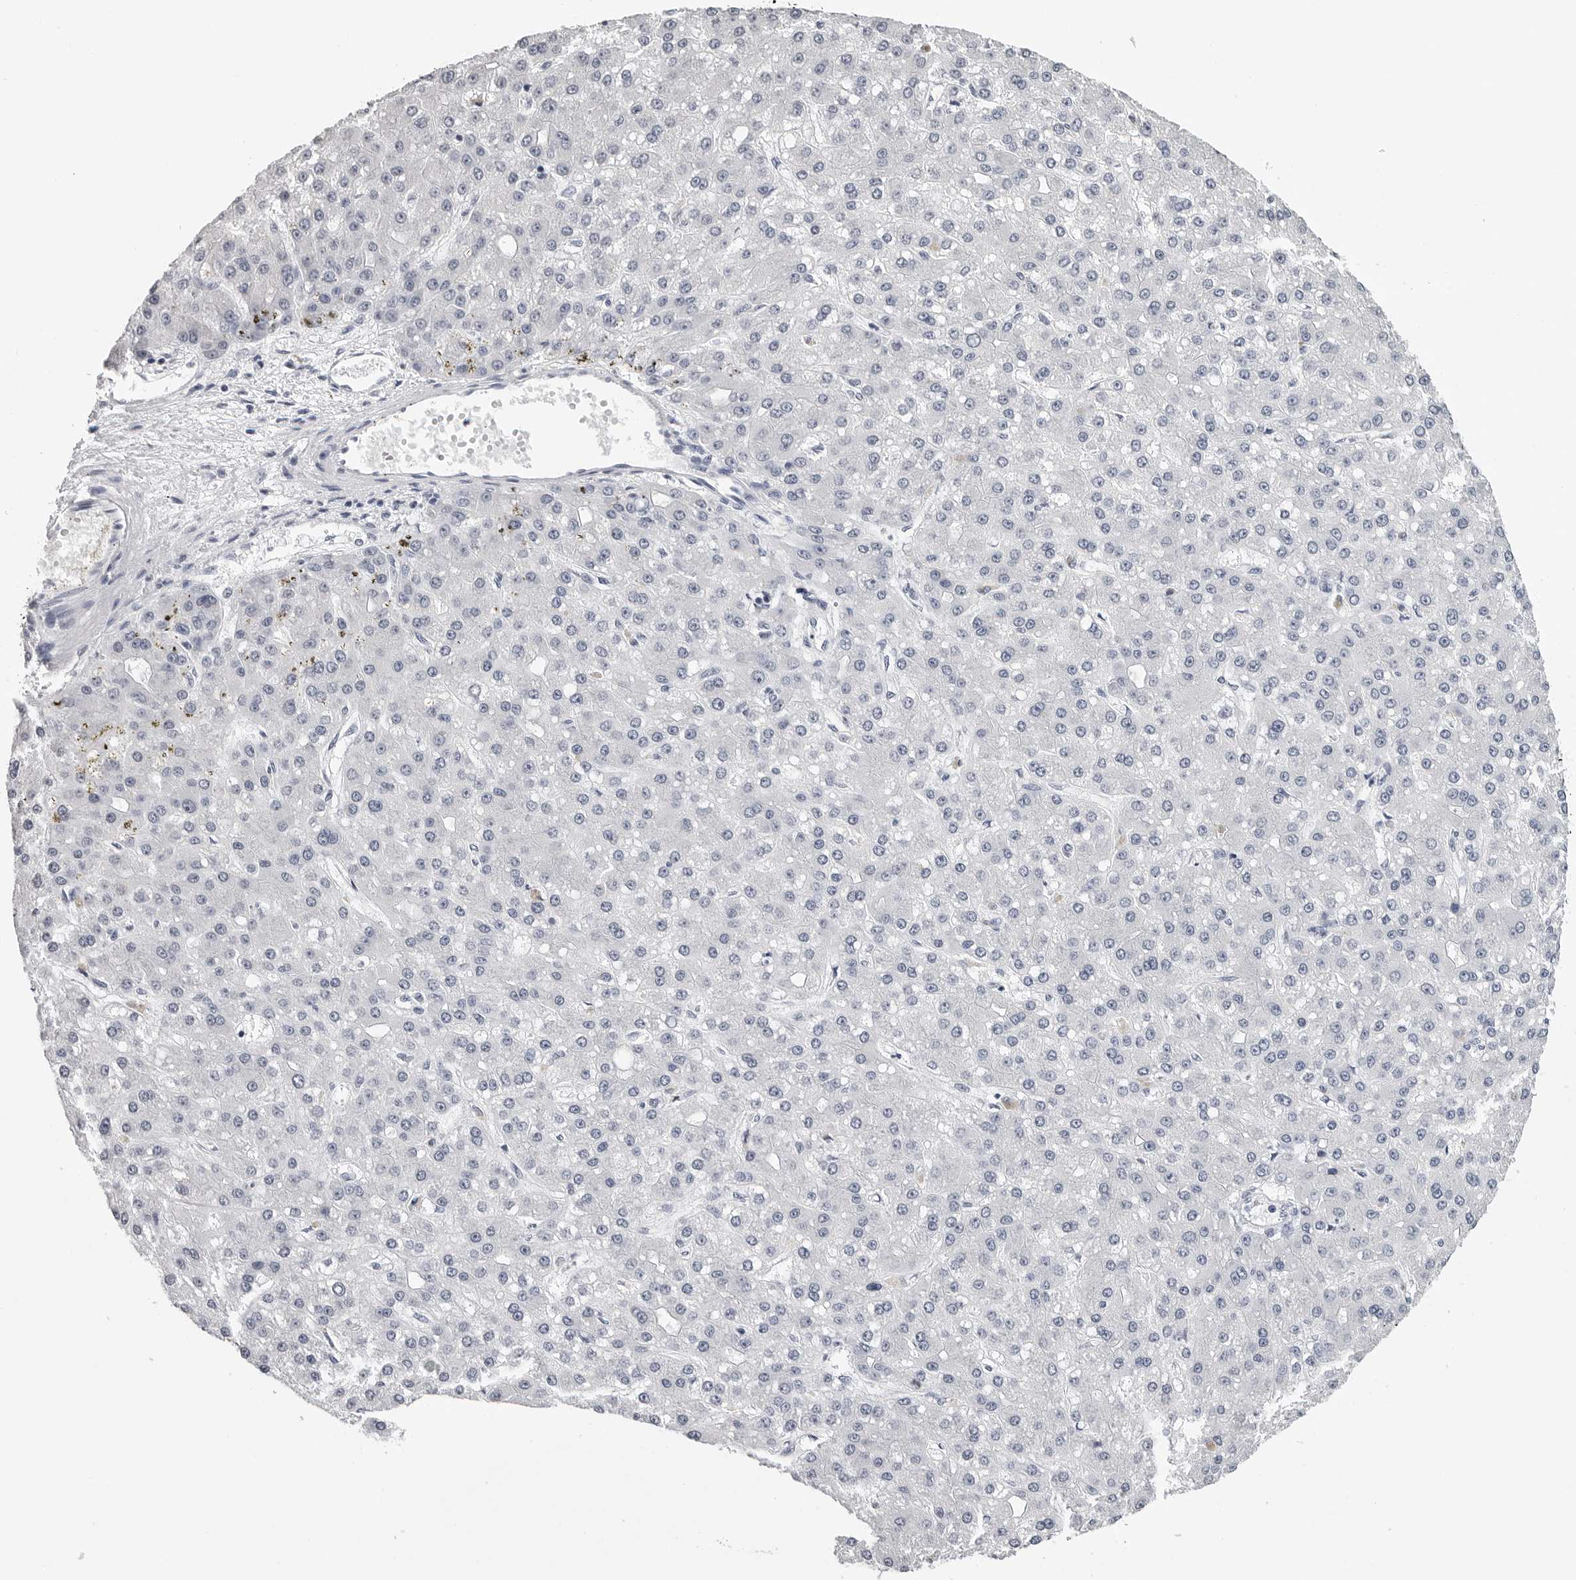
{"staining": {"intensity": "negative", "quantity": "none", "location": "none"}, "tissue": "liver cancer", "cell_type": "Tumor cells", "image_type": "cancer", "snomed": [{"axis": "morphology", "description": "Carcinoma, Hepatocellular, NOS"}, {"axis": "topography", "description": "Liver"}], "caption": "The photomicrograph demonstrates no staining of tumor cells in liver cancer. Brightfield microscopy of IHC stained with DAB (3,3'-diaminobenzidine) (brown) and hematoxylin (blue), captured at high magnification.", "gene": "GNL2", "patient": {"sex": "male", "age": 67}}